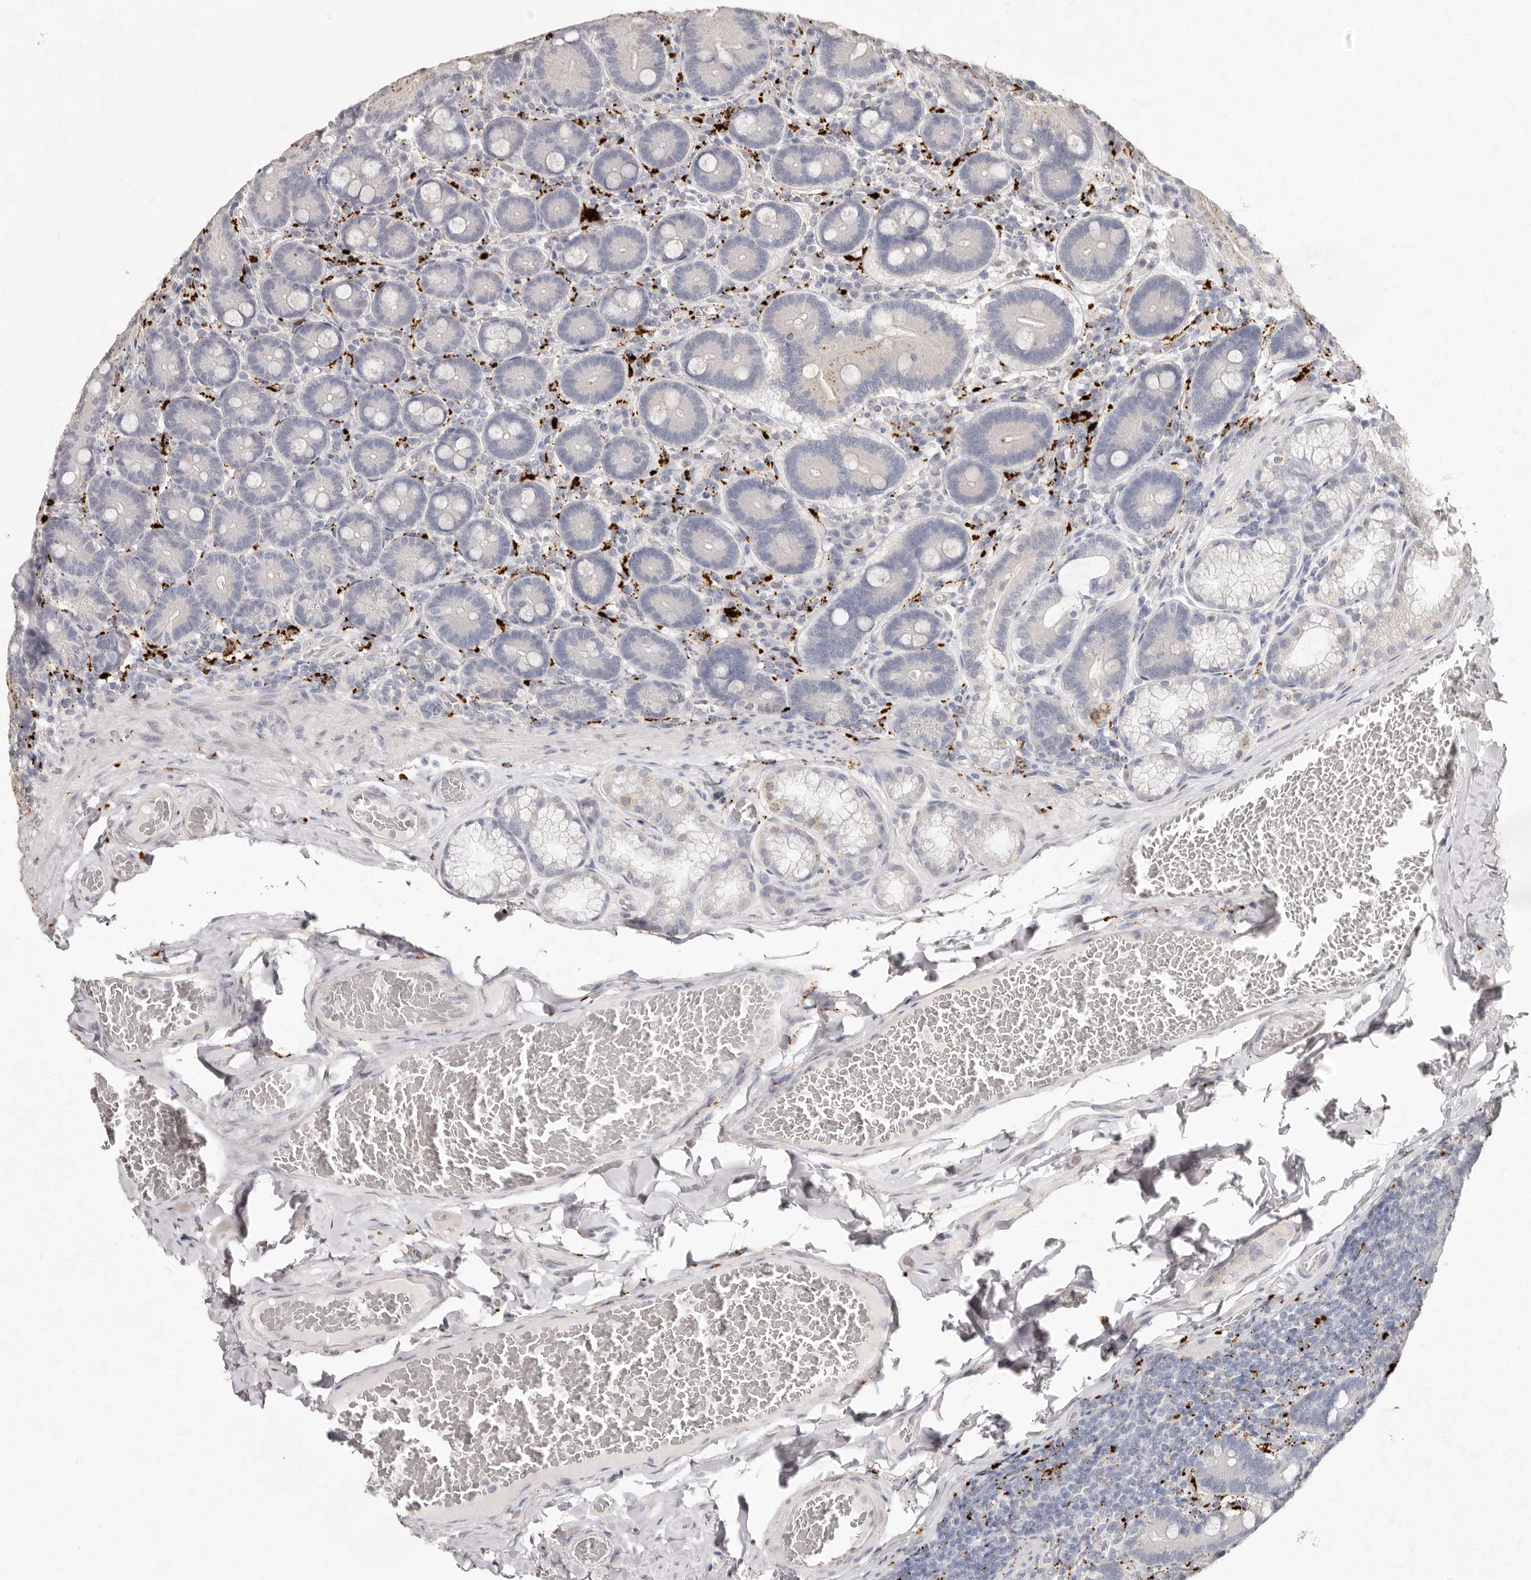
{"staining": {"intensity": "moderate", "quantity": "<25%", "location": "cytoplasmic/membranous"}, "tissue": "duodenum", "cell_type": "Glandular cells", "image_type": "normal", "snomed": [{"axis": "morphology", "description": "Normal tissue, NOS"}, {"axis": "topography", "description": "Duodenum"}], "caption": "The immunohistochemical stain highlights moderate cytoplasmic/membranous positivity in glandular cells of benign duodenum.", "gene": "FAM185A", "patient": {"sex": "female", "age": 62}}